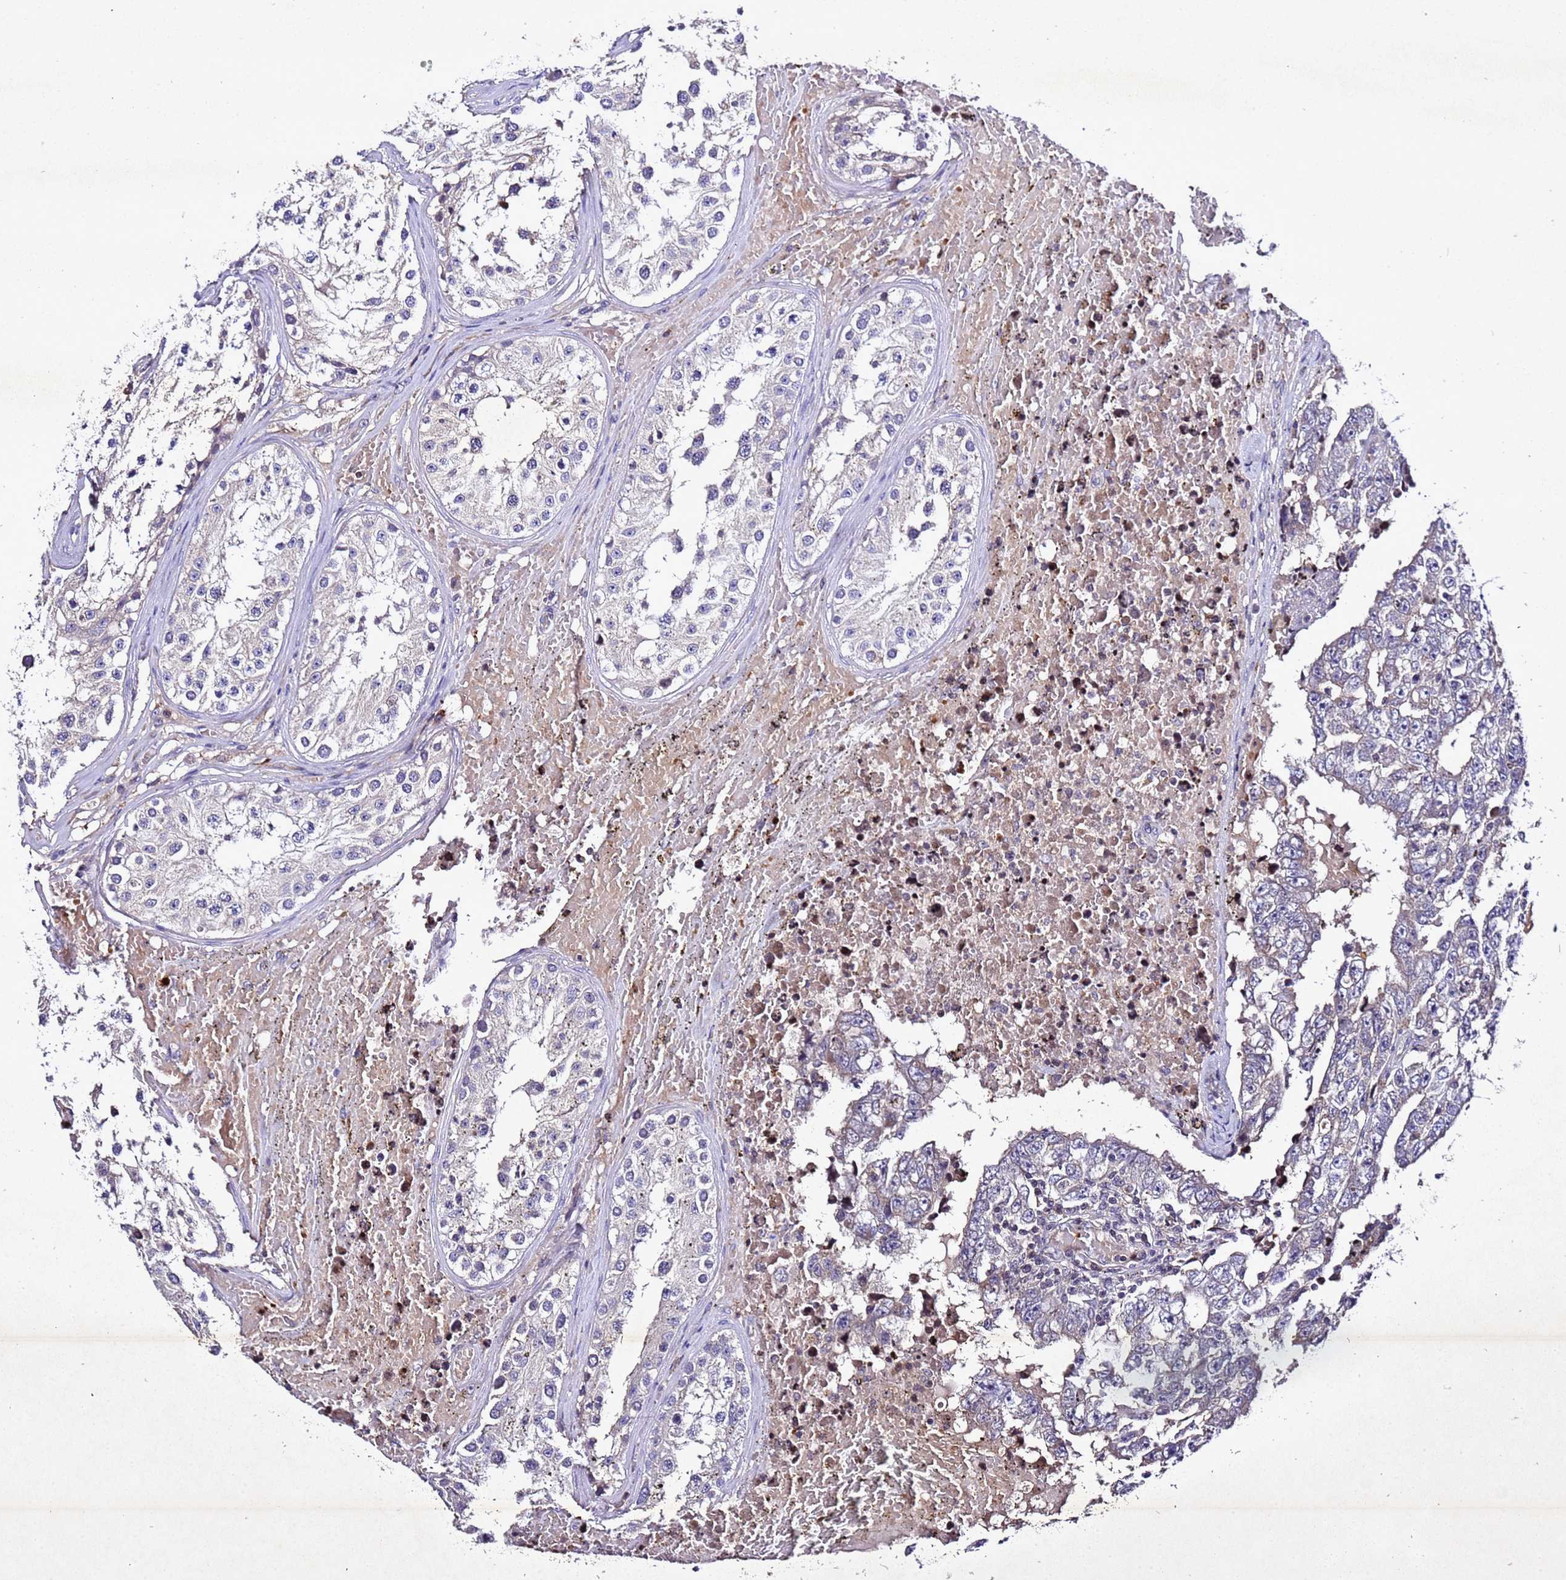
{"staining": {"intensity": "weak", "quantity": "<25%", "location": "cytoplasmic/membranous"}, "tissue": "testis cancer", "cell_type": "Tumor cells", "image_type": "cancer", "snomed": [{"axis": "morphology", "description": "Carcinoma, Embryonal, NOS"}, {"axis": "topography", "description": "Testis"}], "caption": "This is an IHC image of testis cancer. There is no expression in tumor cells.", "gene": "SV2B", "patient": {"sex": "male", "age": 25}}